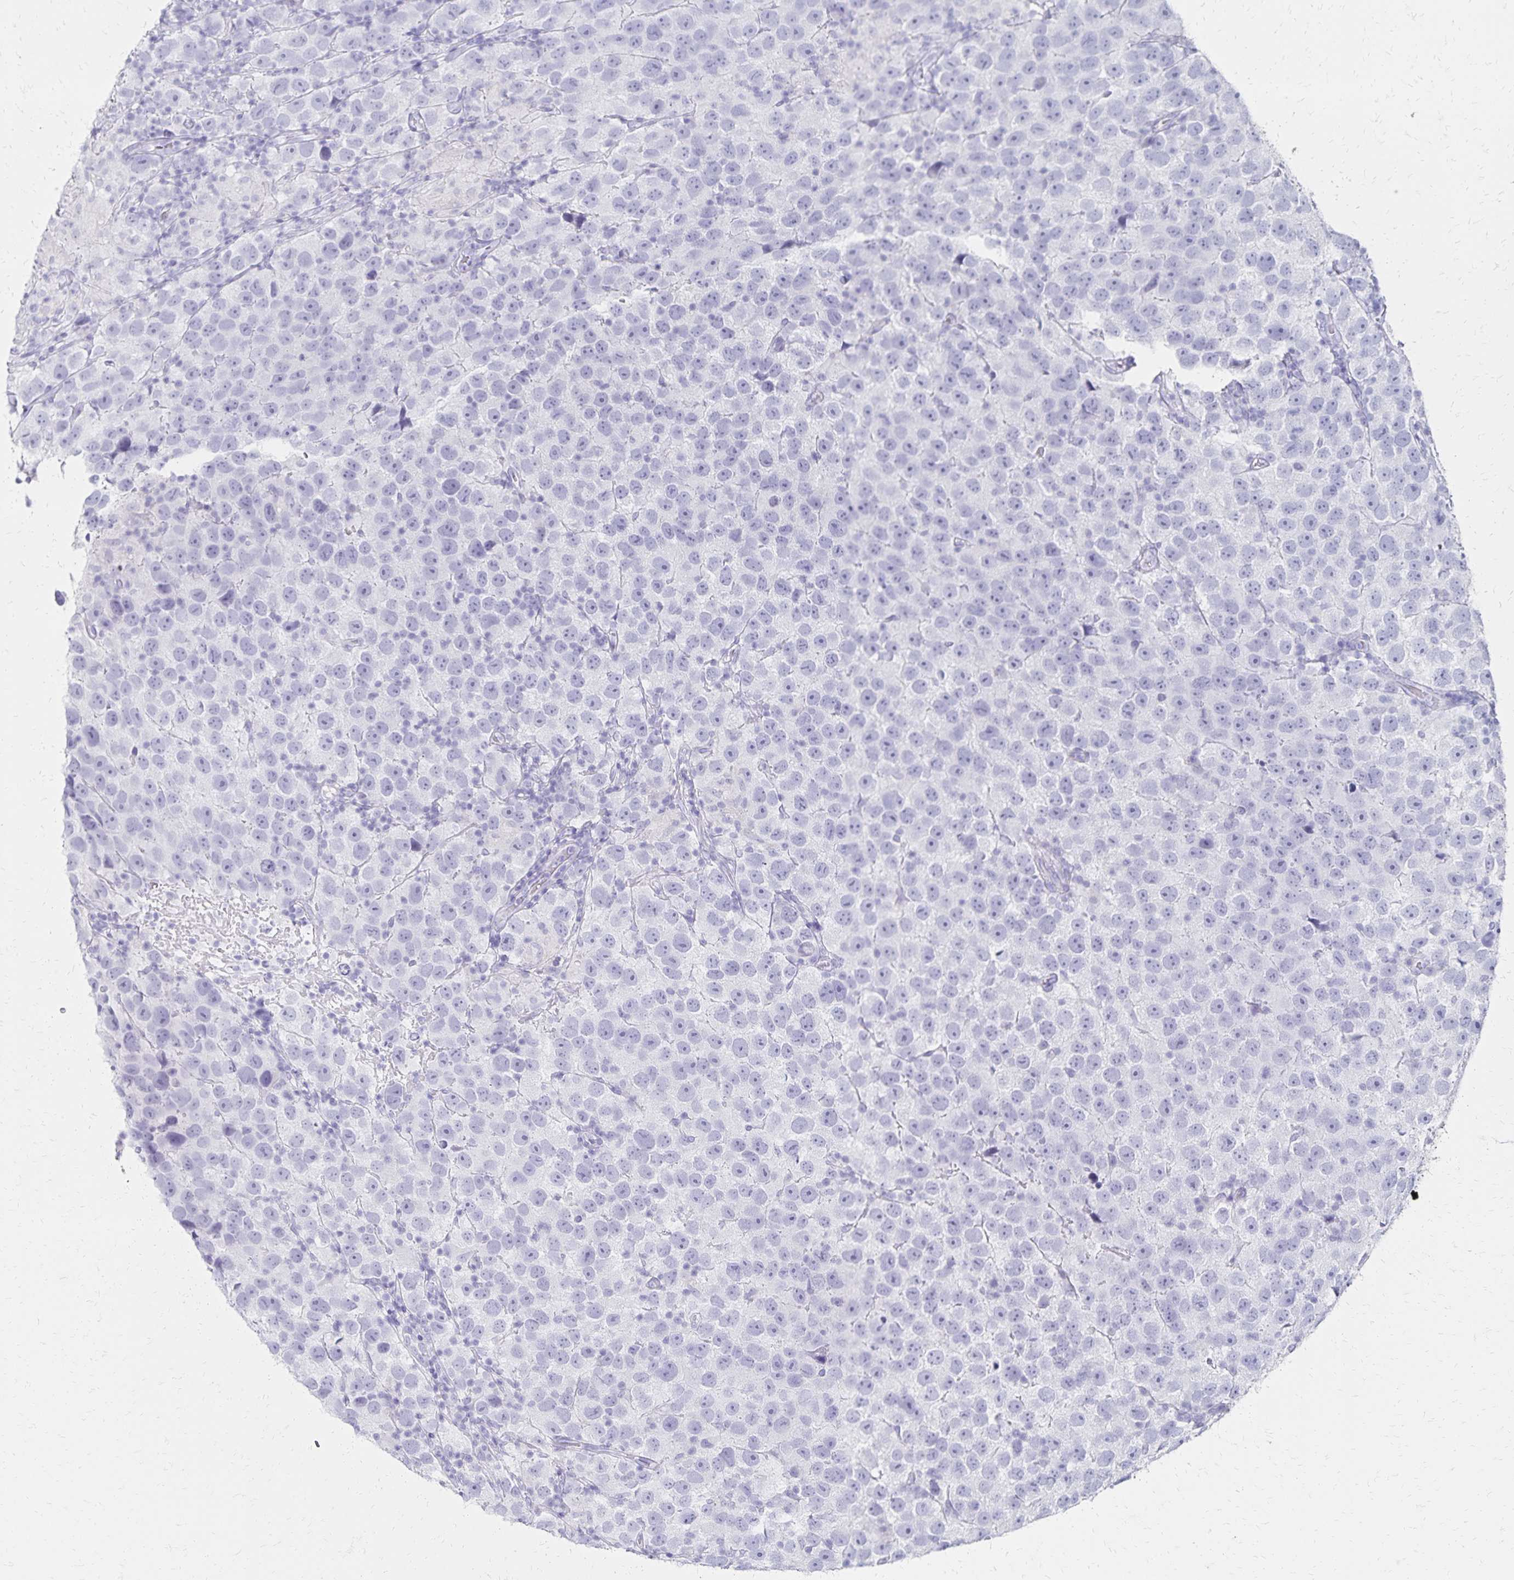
{"staining": {"intensity": "negative", "quantity": "none", "location": "none"}, "tissue": "testis cancer", "cell_type": "Tumor cells", "image_type": "cancer", "snomed": [{"axis": "morphology", "description": "Seminoma, NOS"}, {"axis": "topography", "description": "Testis"}], "caption": "The immunohistochemistry photomicrograph has no significant staining in tumor cells of testis seminoma tissue.", "gene": "GIP", "patient": {"sex": "male", "age": 26}}